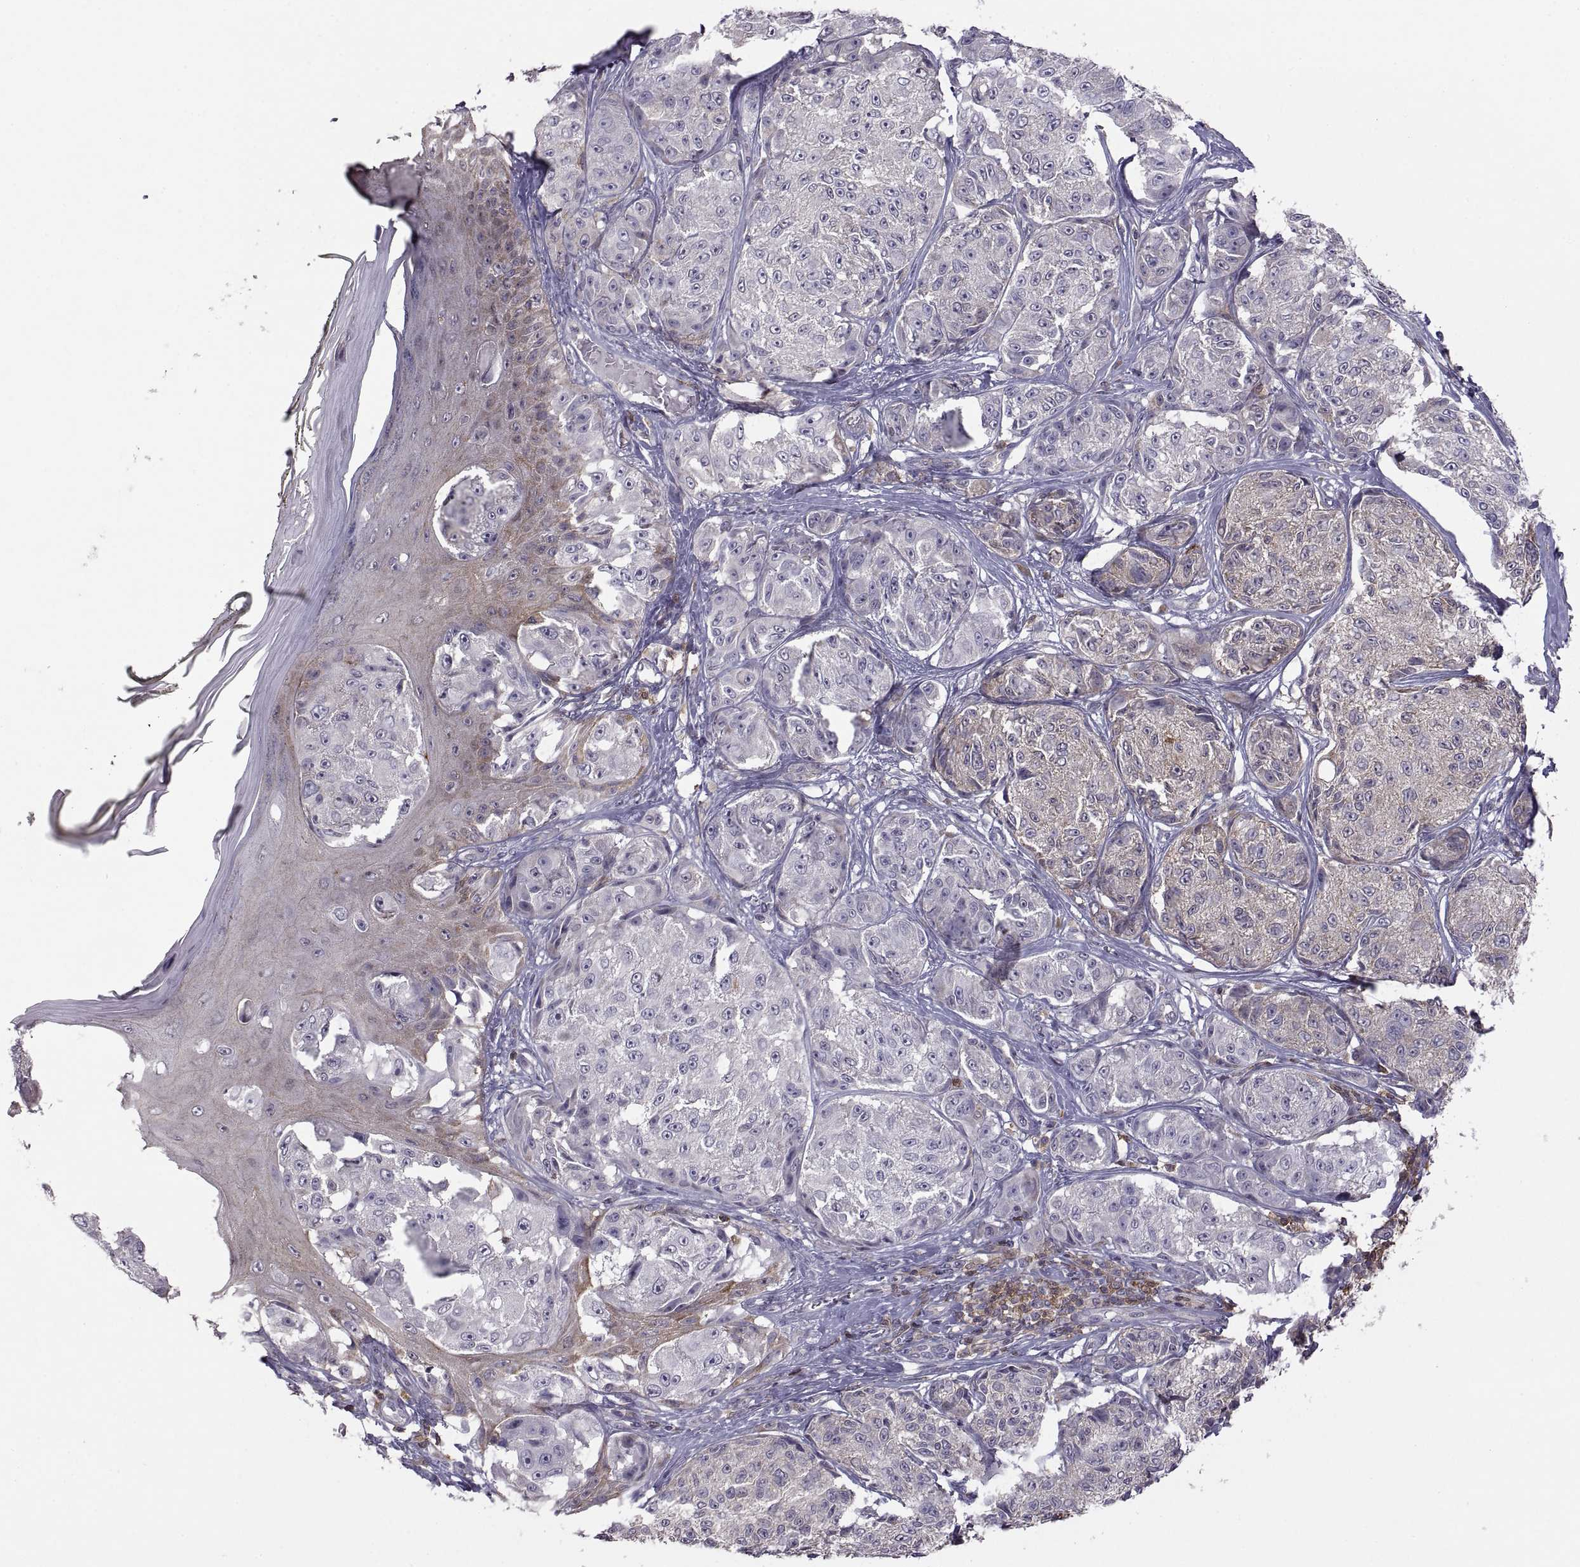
{"staining": {"intensity": "weak", "quantity": "<25%", "location": "cytoplasmic/membranous"}, "tissue": "melanoma", "cell_type": "Tumor cells", "image_type": "cancer", "snomed": [{"axis": "morphology", "description": "Malignant melanoma, NOS"}, {"axis": "topography", "description": "Skin"}], "caption": "A photomicrograph of melanoma stained for a protein reveals no brown staining in tumor cells. (Stains: DAB immunohistochemistry (IHC) with hematoxylin counter stain, Microscopy: brightfield microscopy at high magnification).", "gene": "EZR", "patient": {"sex": "male", "age": 61}}